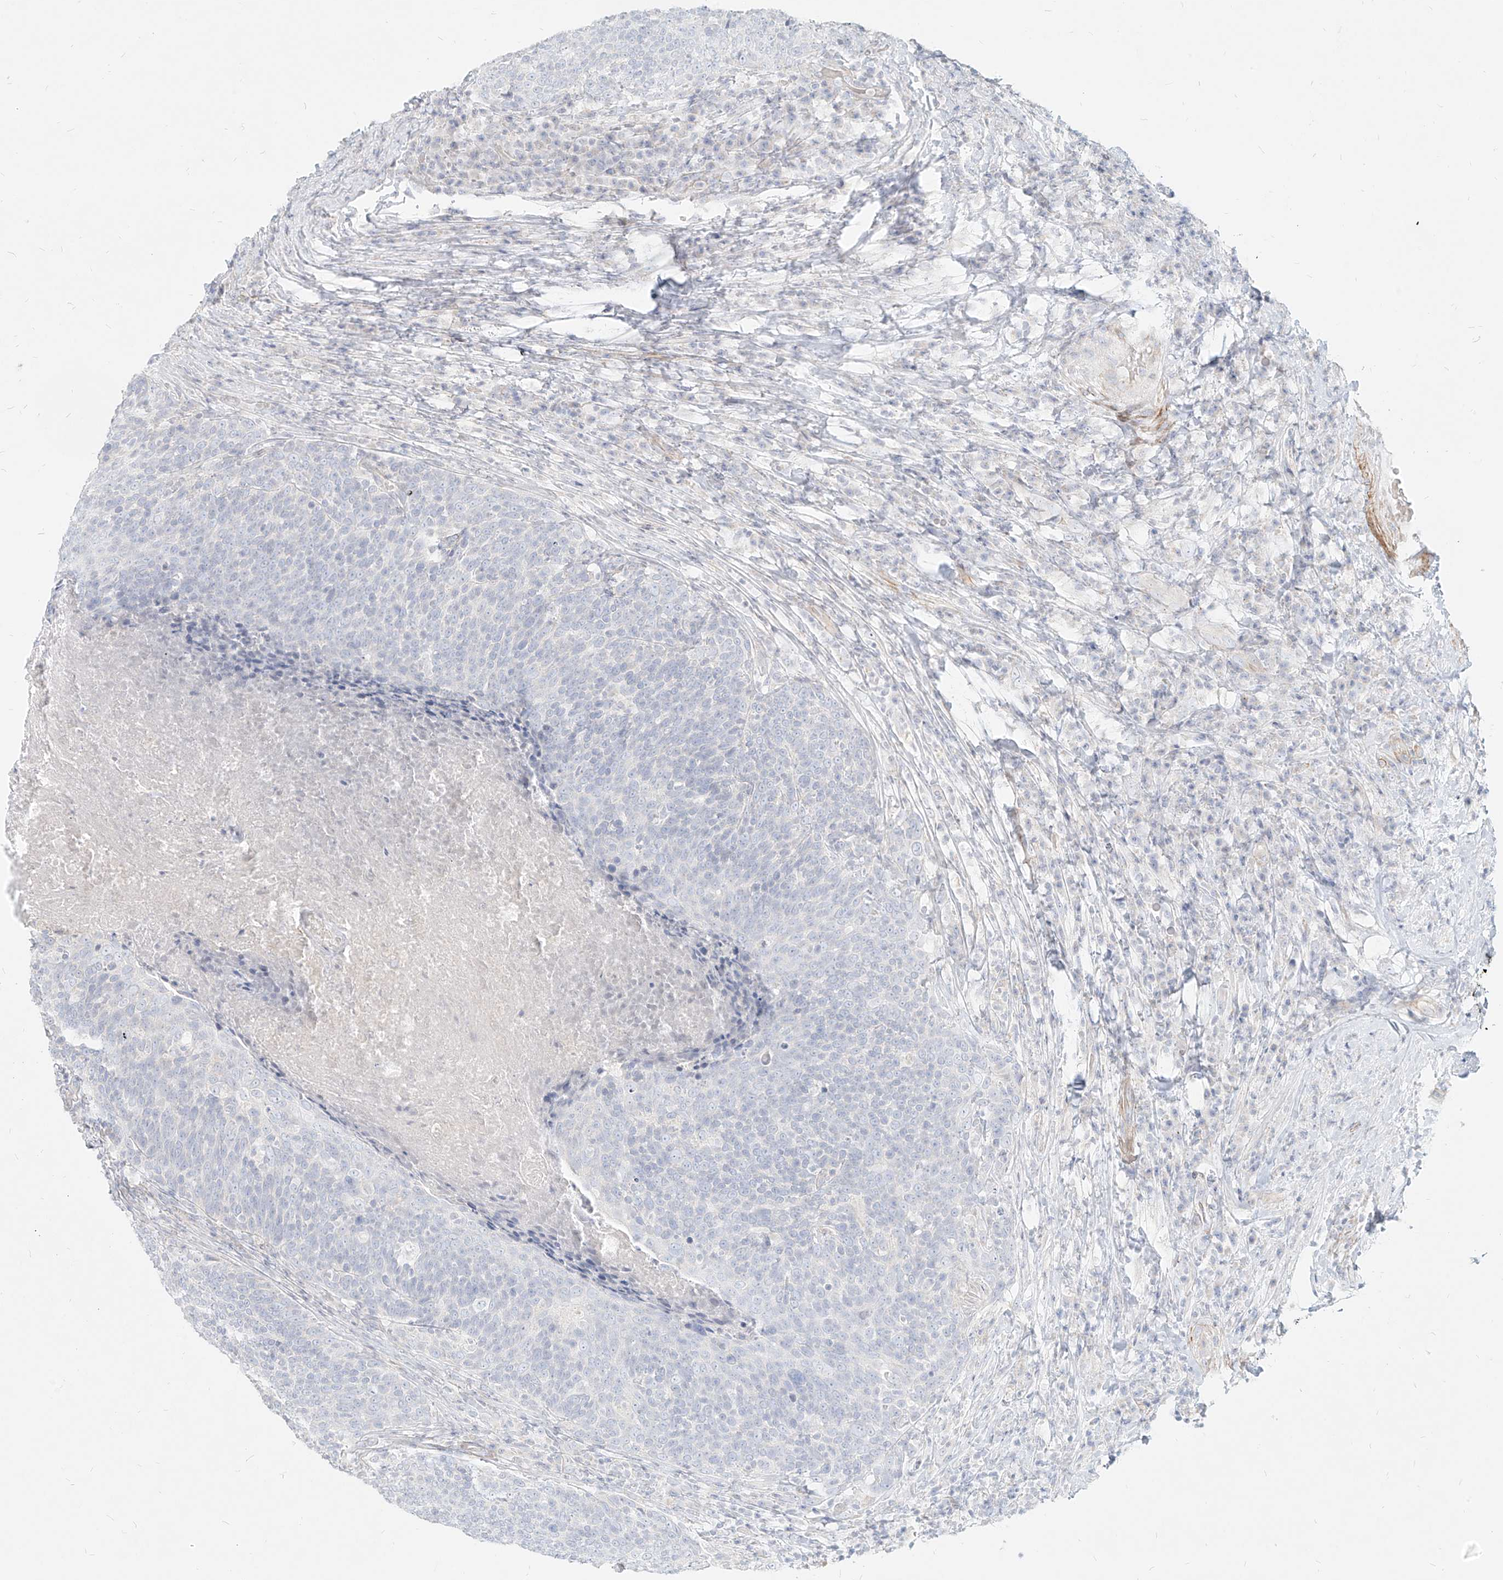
{"staining": {"intensity": "negative", "quantity": "none", "location": "none"}, "tissue": "head and neck cancer", "cell_type": "Tumor cells", "image_type": "cancer", "snomed": [{"axis": "morphology", "description": "Squamous cell carcinoma, NOS"}, {"axis": "morphology", "description": "Squamous cell carcinoma, metastatic, NOS"}, {"axis": "topography", "description": "Lymph node"}, {"axis": "topography", "description": "Head-Neck"}], "caption": "Immunohistochemistry histopathology image of neoplastic tissue: head and neck cancer (metastatic squamous cell carcinoma) stained with DAB (3,3'-diaminobenzidine) reveals no significant protein positivity in tumor cells.", "gene": "ITPKB", "patient": {"sex": "male", "age": 62}}